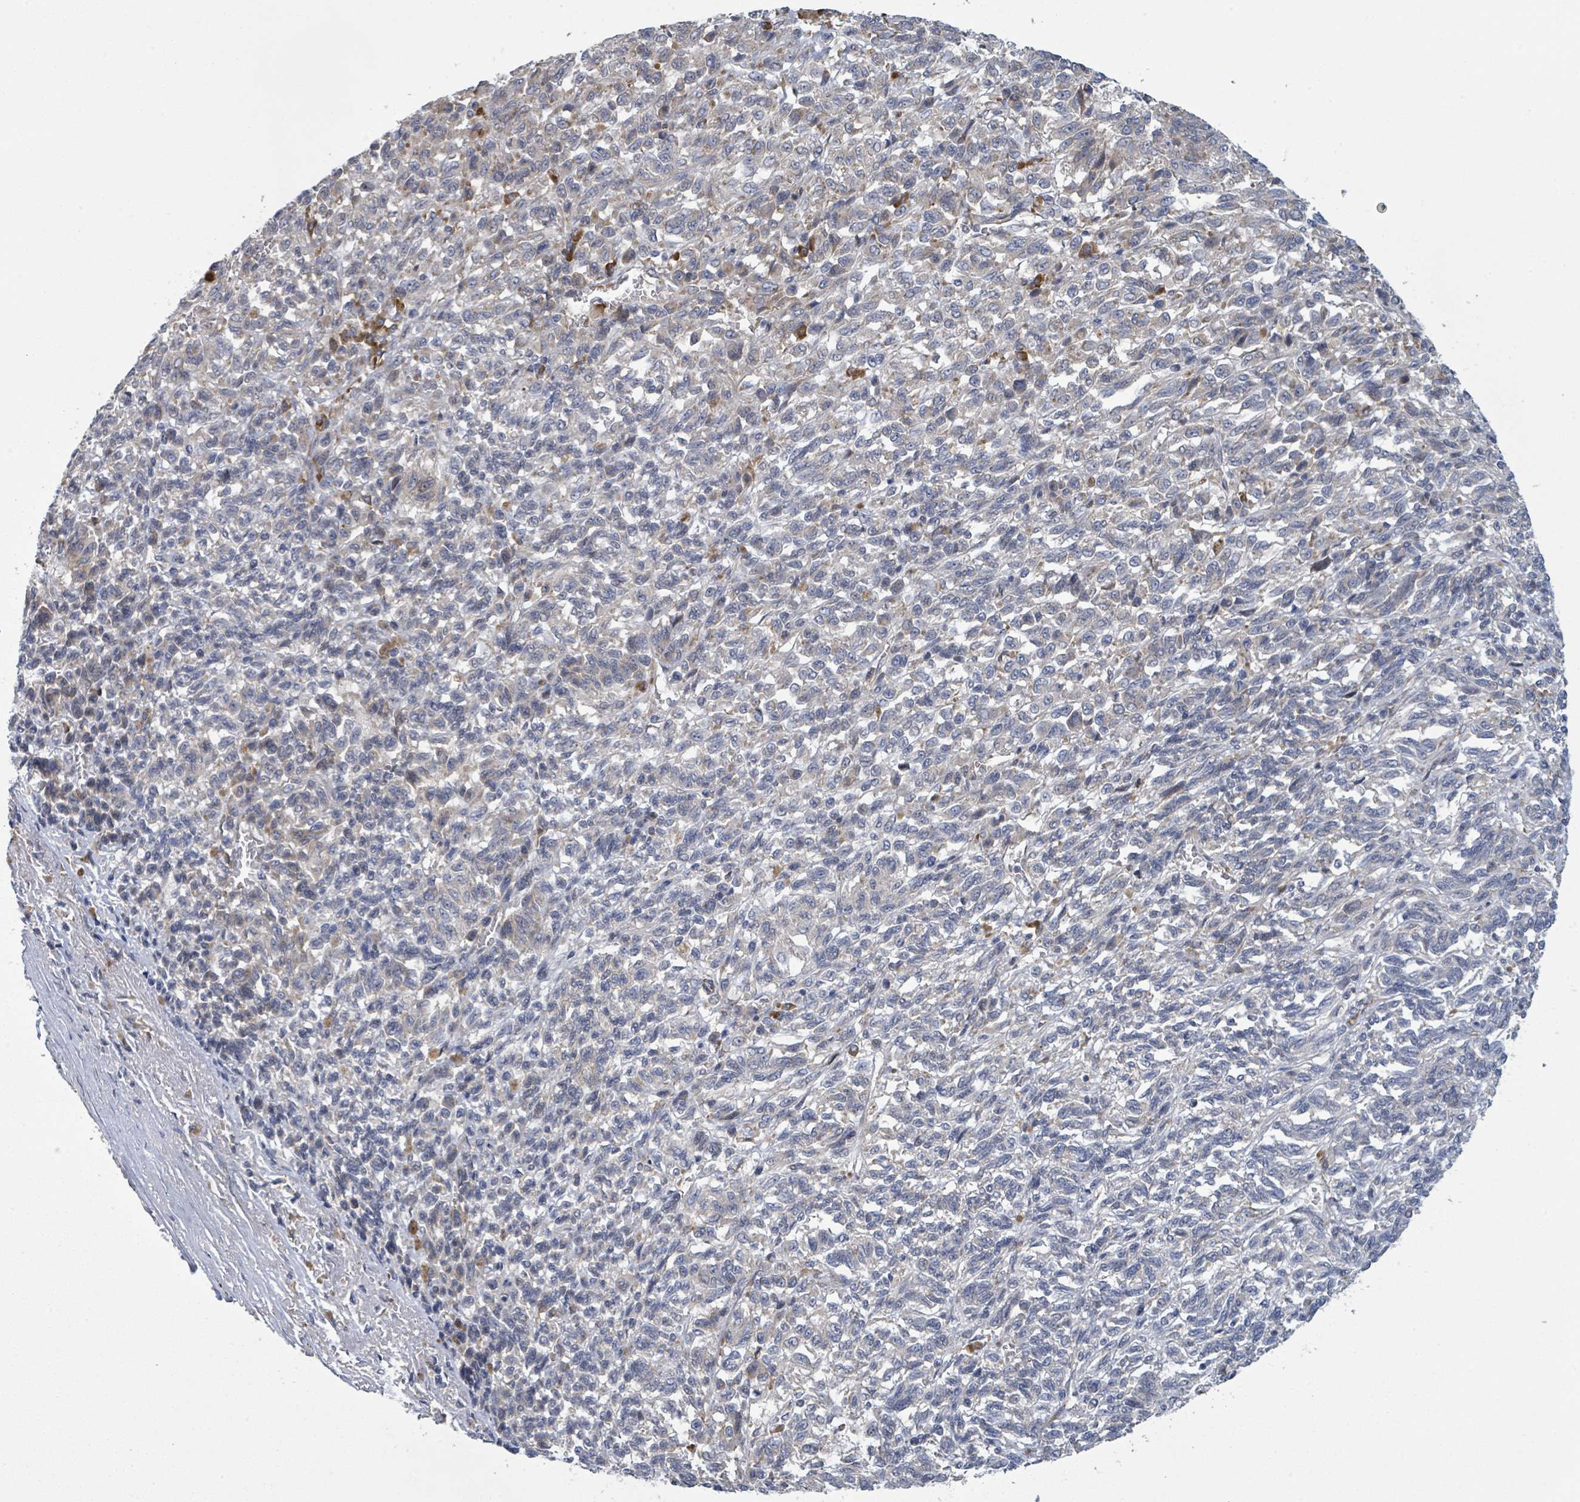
{"staining": {"intensity": "negative", "quantity": "none", "location": "none"}, "tissue": "melanoma", "cell_type": "Tumor cells", "image_type": "cancer", "snomed": [{"axis": "morphology", "description": "Malignant melanoma, Metastatic site"}, {"axis": "topography", "description": "Lung"}], "caption": "Immunohistochemistry (IHC) of human melanoma displays no staining in tumor cells. Nuclei are stained in blue.", "gene": "ATP13A1", "patient": {"sex": "male", "age": 64}}